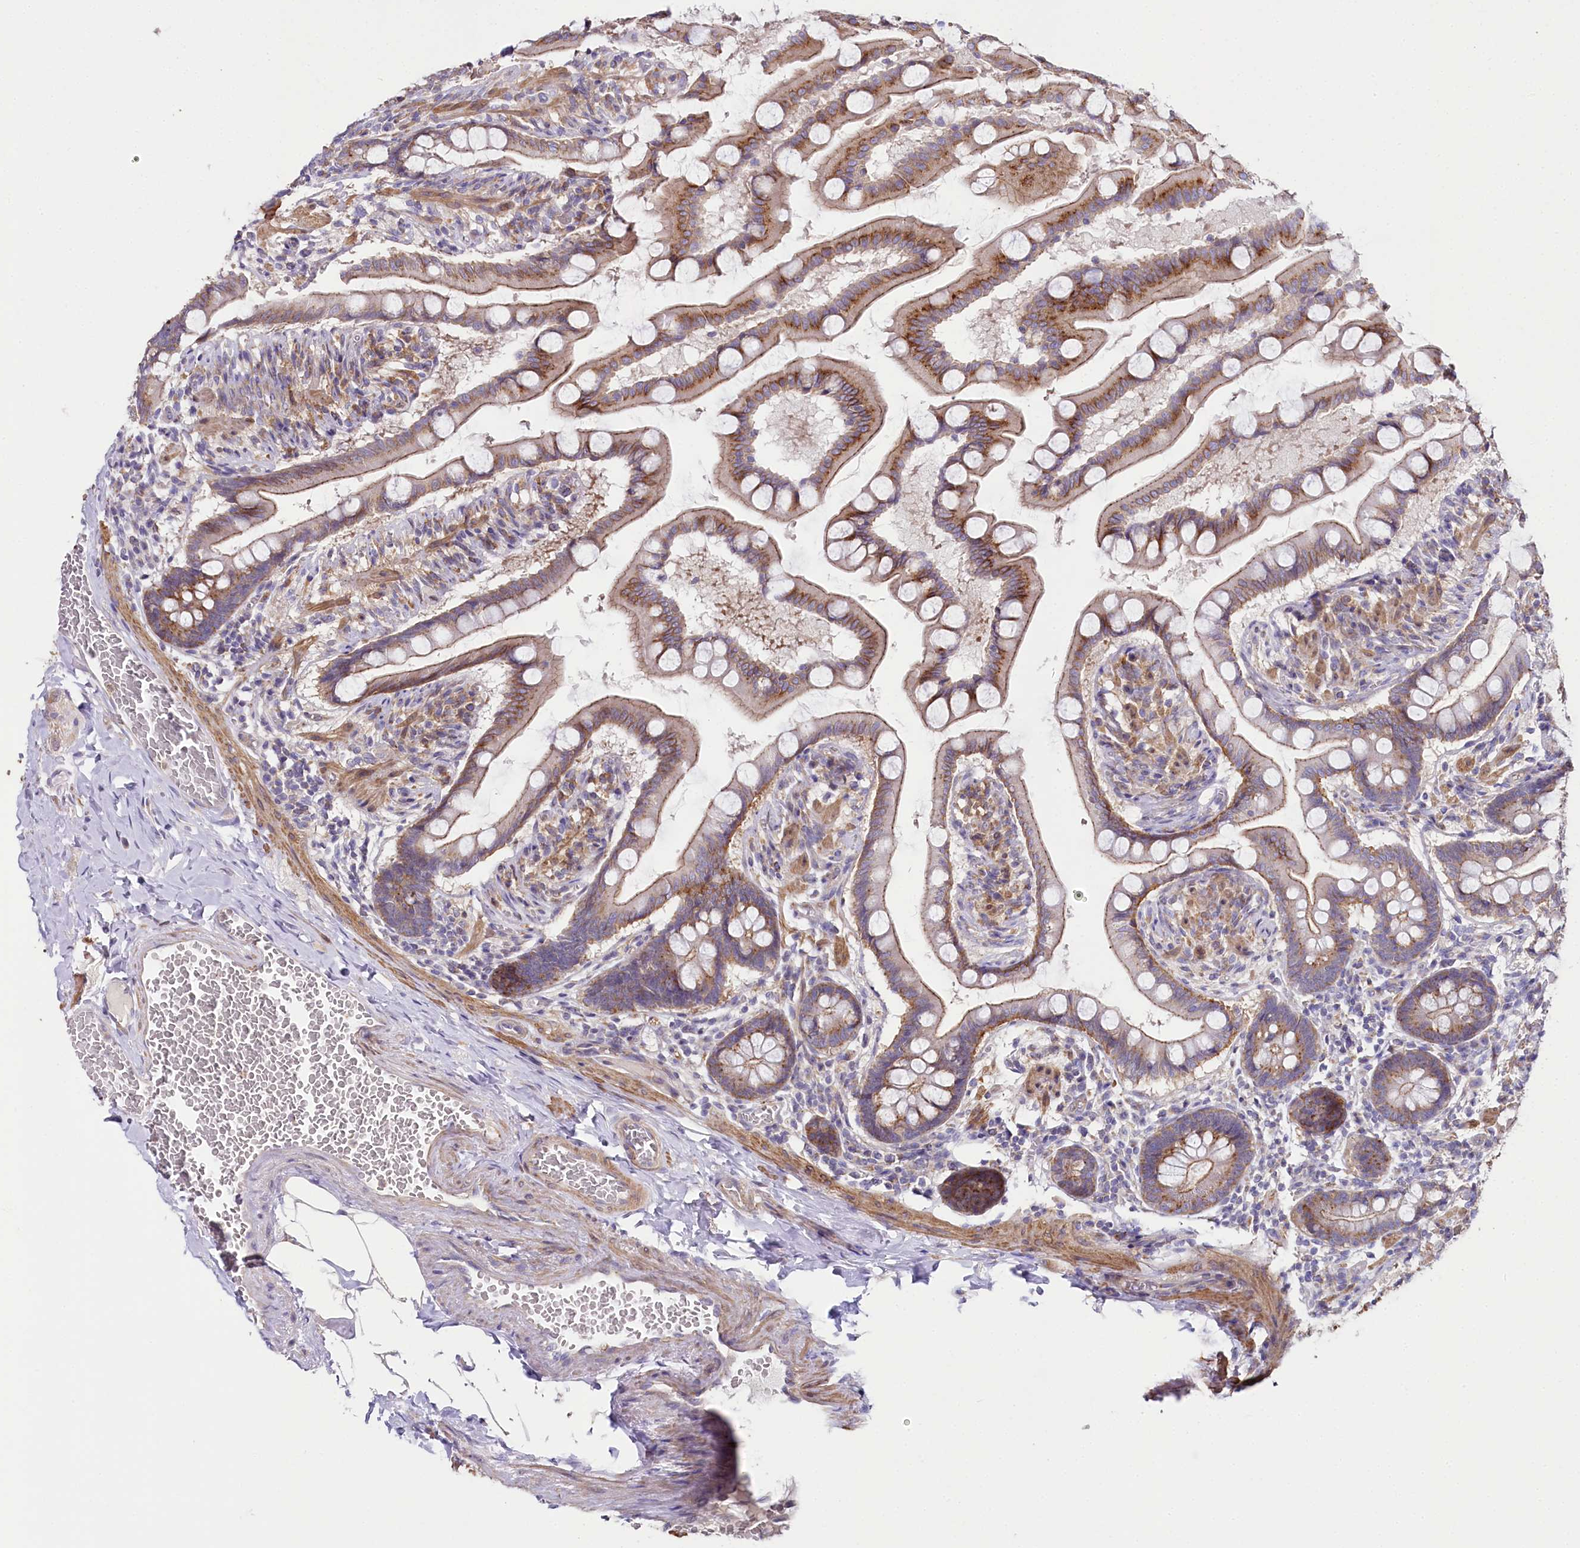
{"staining": {"intensity": "moderate", "quantity": "25%-75%", "location": "cytoplasmic/membranous"}, "tissue": "small intestine", "cell_type": "Glandular cells", "image_type": "normal", "snomed": [{"axis": "morphology", "description": "Normal tissue, NOS"}, {"axis": "topography", "description": "Small intestine"}], "caption": "Protein expression analysis of normal small intestine demonstrates moderate cytoplasmic/membranous expression in approximately 25%-75% of glandular cells. The staining is performed using DAB (3,3'-diaminobenzidine) brown chromogen to label protein expression. The nuclei are counter-stained blue using hematoxylin.", "gene": "STX6", "patient": {"sex": "male", "age": 41}}